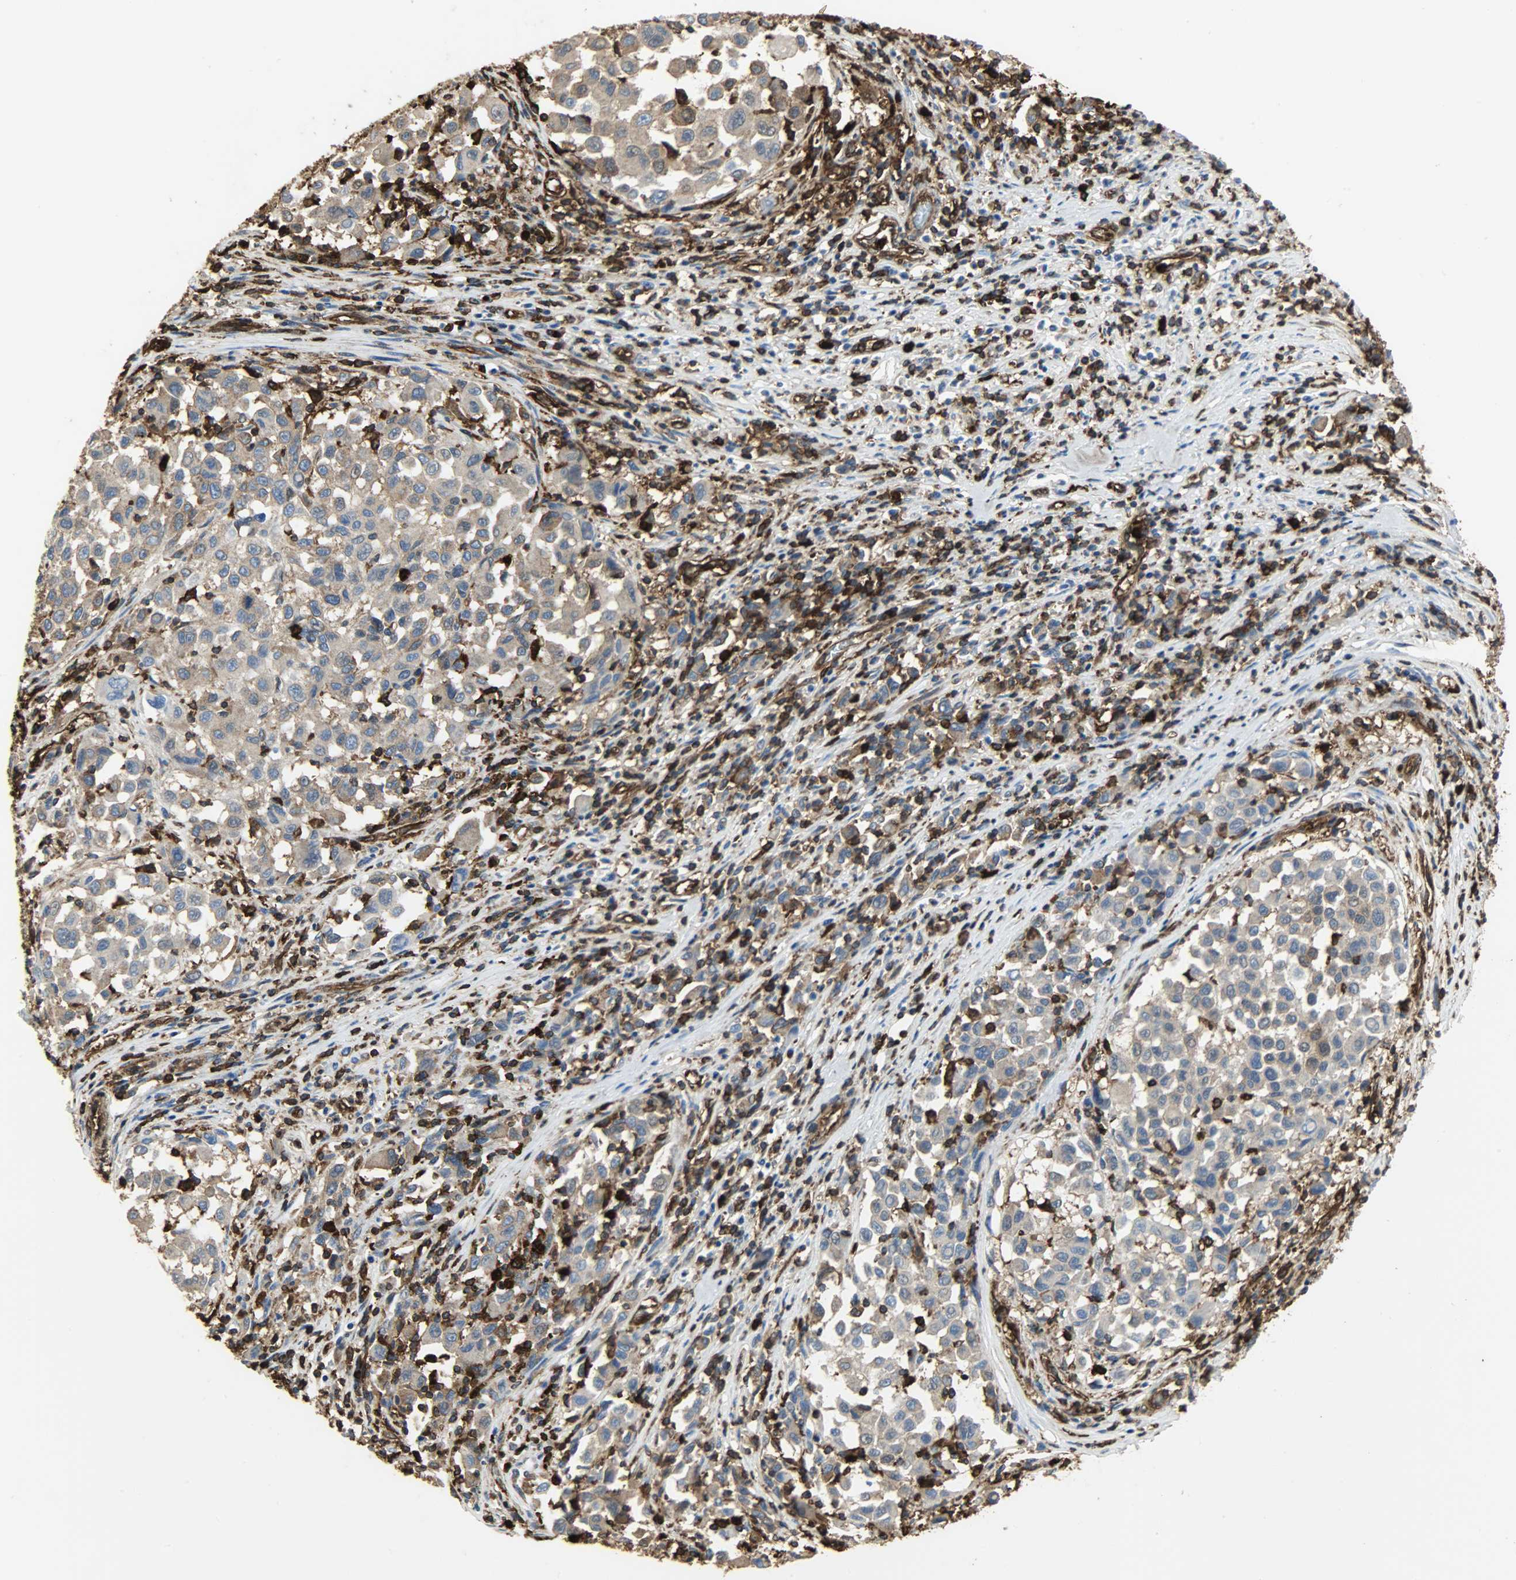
{"staining": {"intensity": "moderate", "quantity": ">75%", "location": "cytoplasmic/membranous"}, "tissue": "melanoma", "cell_type": "Tumor cells", "image_type": "cancer", "snomed": [{"axis": "morphology", "description": "Malignant melanoma, Metastatic site"}, {"axis": "topography", "description": "Lymph node"}], "caption": "Protein expression by immunohistochemistry (IHC) exhibits moderate cytoplasmic/membranous expression in approximately >75% of tumor cells in melanoma. The protein is shown in brown color, while the nuclei are stained blue.", "gene": "VASP", "patient": {"sex": "male", "age": 61}}